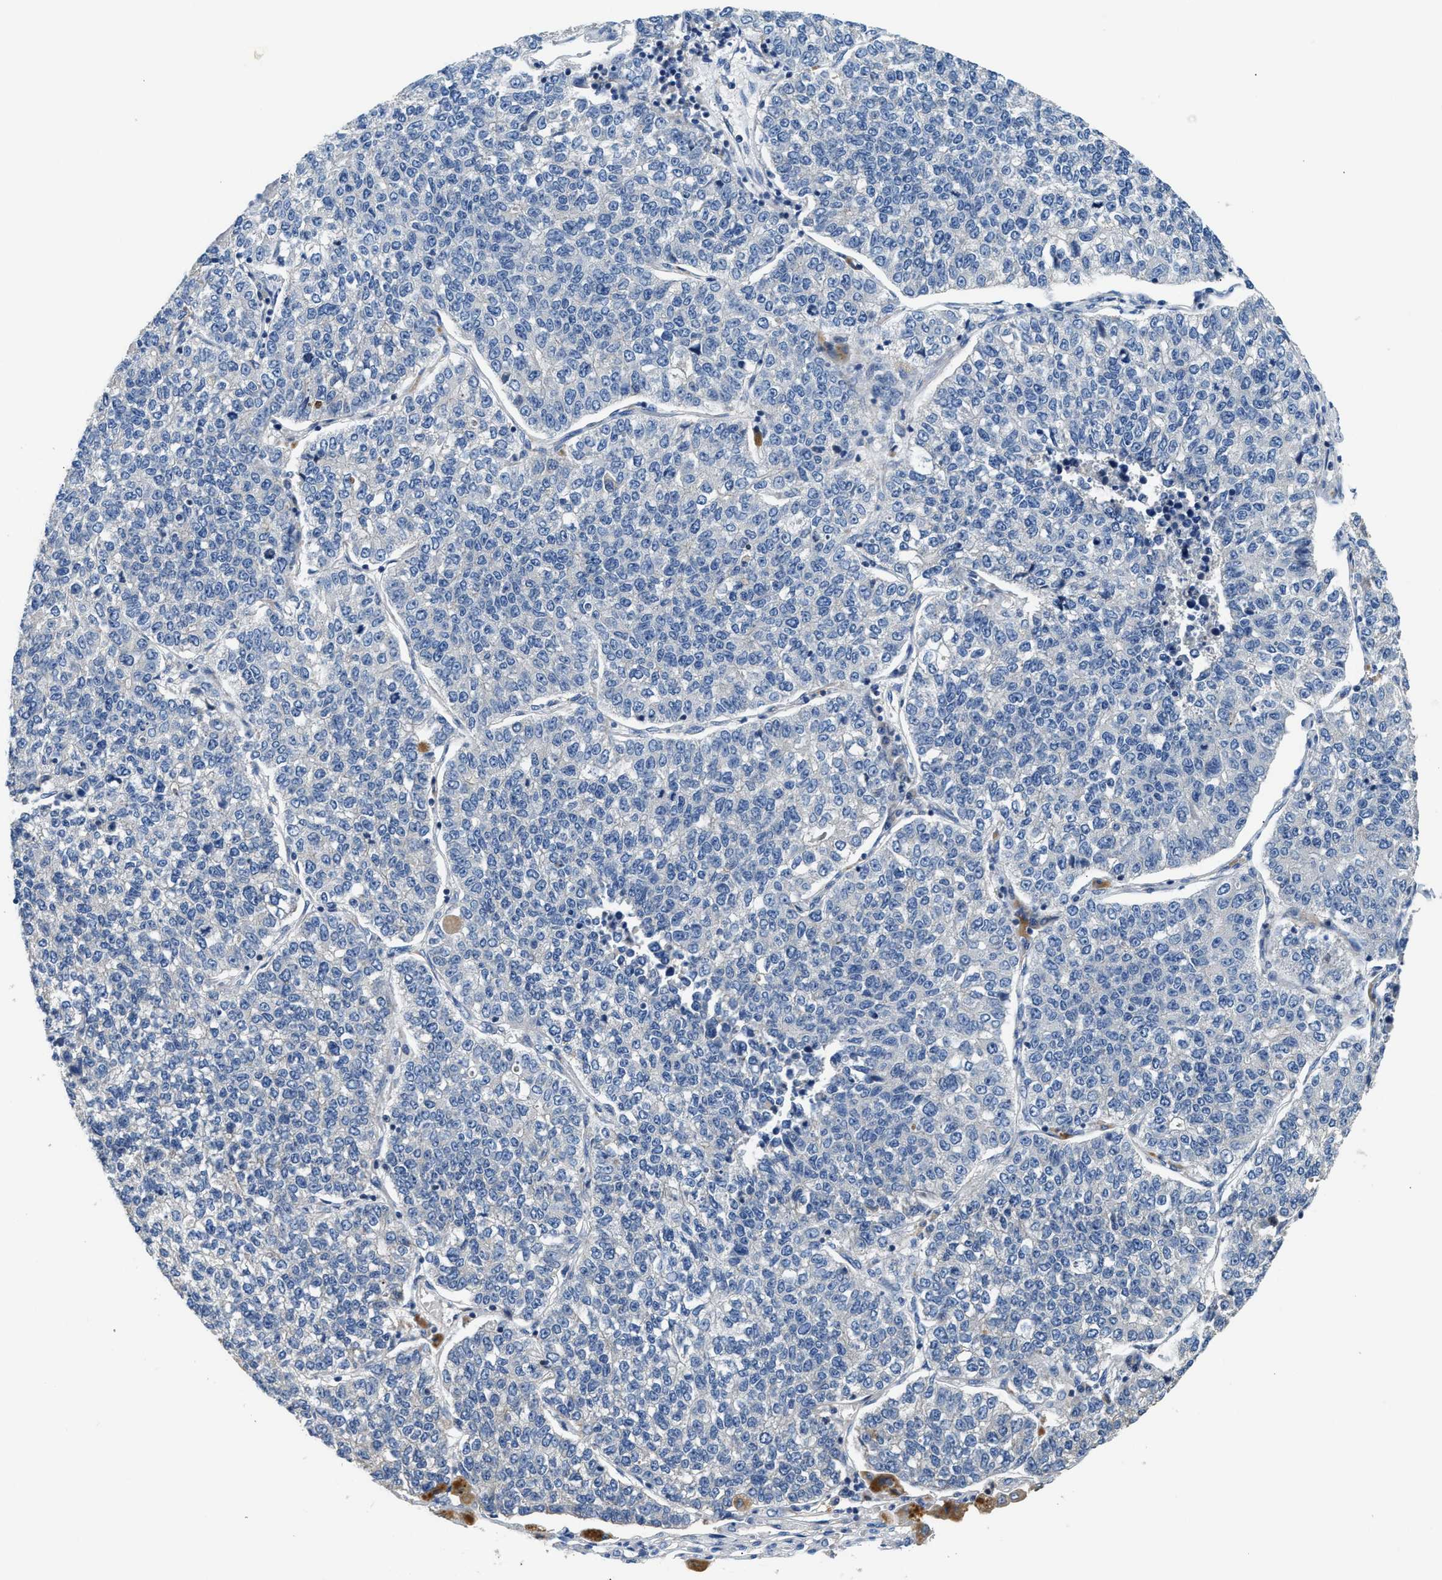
{"staining": {"intensity": "negative", "quantity": "none", "location": "none"}, "tissue": "lung cancer", "cell_type": "Tumor cells", "image_type": "cancer", "snomed": [{"axis": "morphology", "description": "Adenocarcinoma, NOS"}, {"axis": "topography", "description": "Lung"}], "caption": "IHC histopathology image of human lung adenocarcinoma stained for a protein (brown), which shows no staining in tumor cells.", "gene": "IL17RC", "patient": {"sex": "male", "age": 49}}